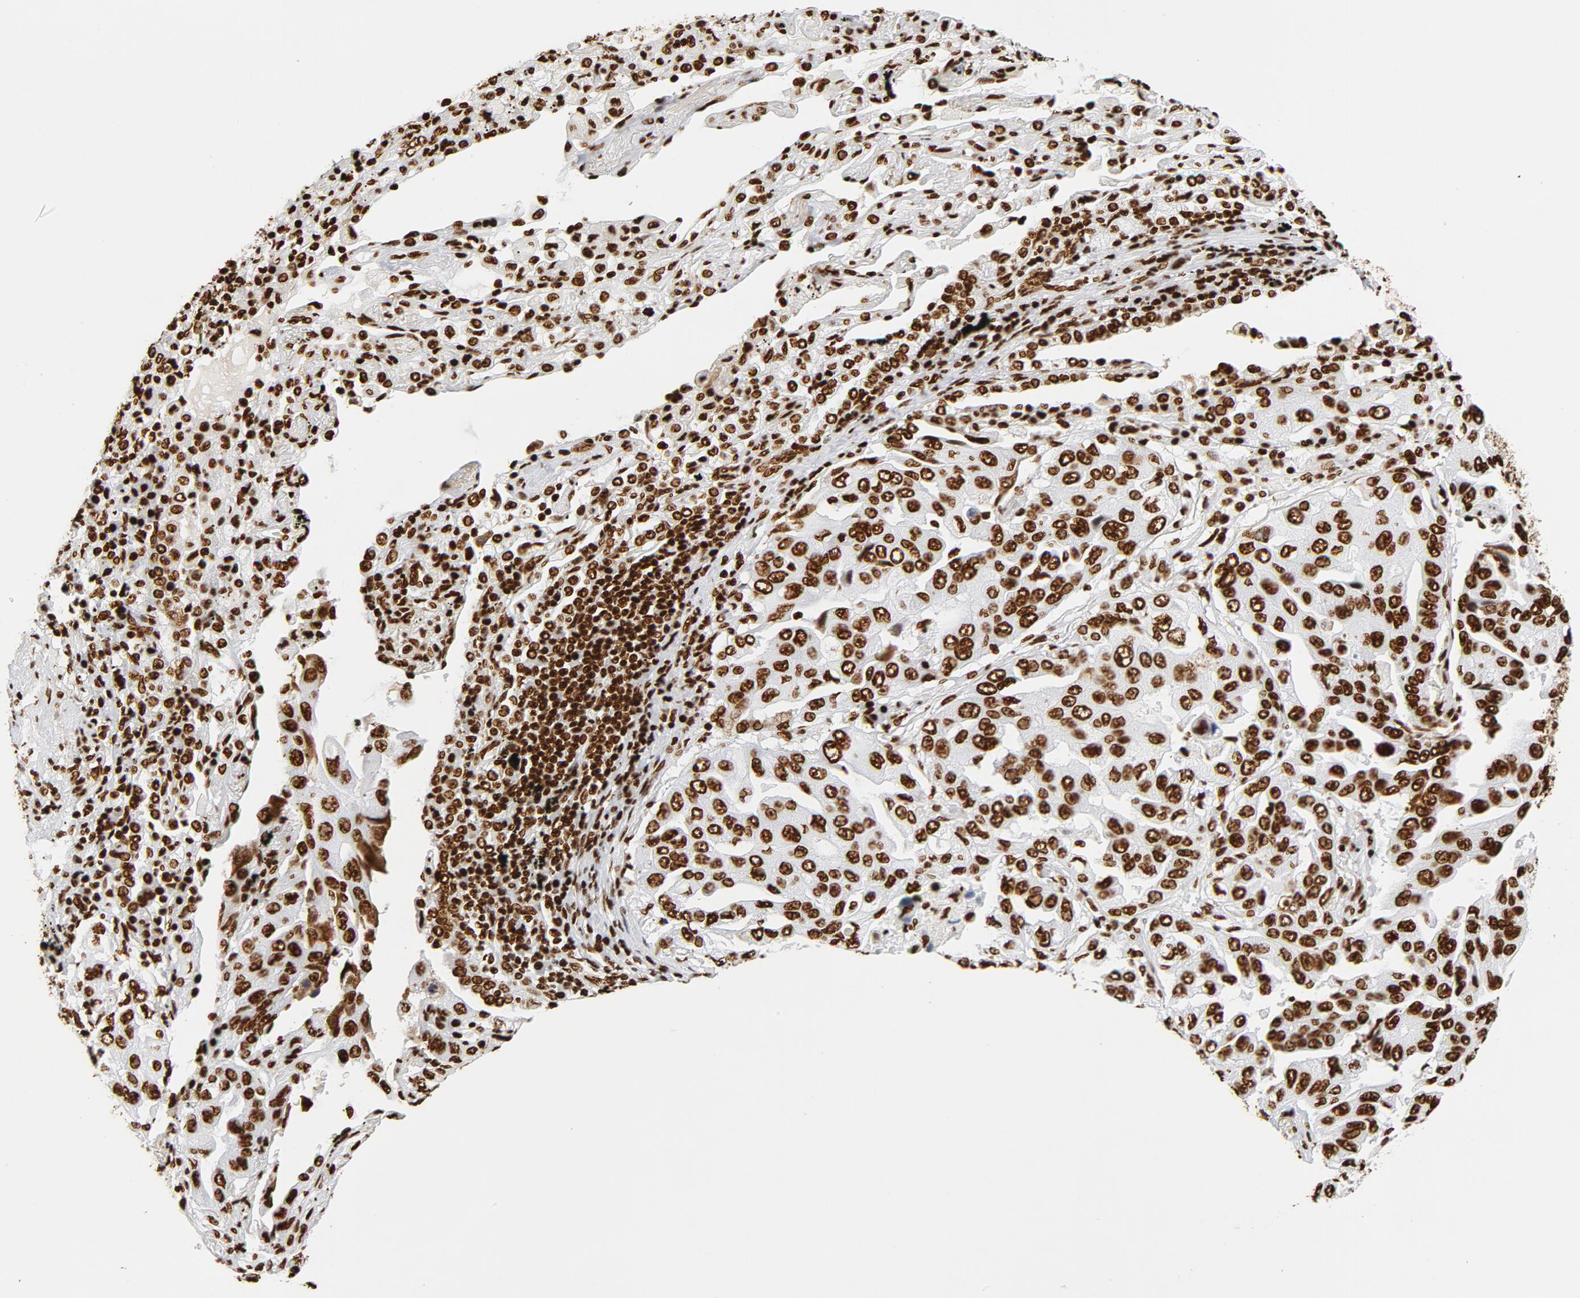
{"staining": {"intensity": "strong", "quantity": ">75%", "location": "nuclear"}, "tissue": "lung cancer", "cell_type": "Tumor cells", "image_type": "cancer", "snomed": [{"axis": "morphology", "description": "Adenocarcinoma, NOS"}, {"axis": "topography", "description": "Lung"}], "caption": "The immunohistochemical stain labels strong nuclear expression in tumor cells of lung cancer tissue. Using DAB (brown) and hematoxylin (blue) stains, captured at high magnification using brightfield microscopy.", "gene": "XRCC6", "patient": {"sex": "female", "age": 65}}